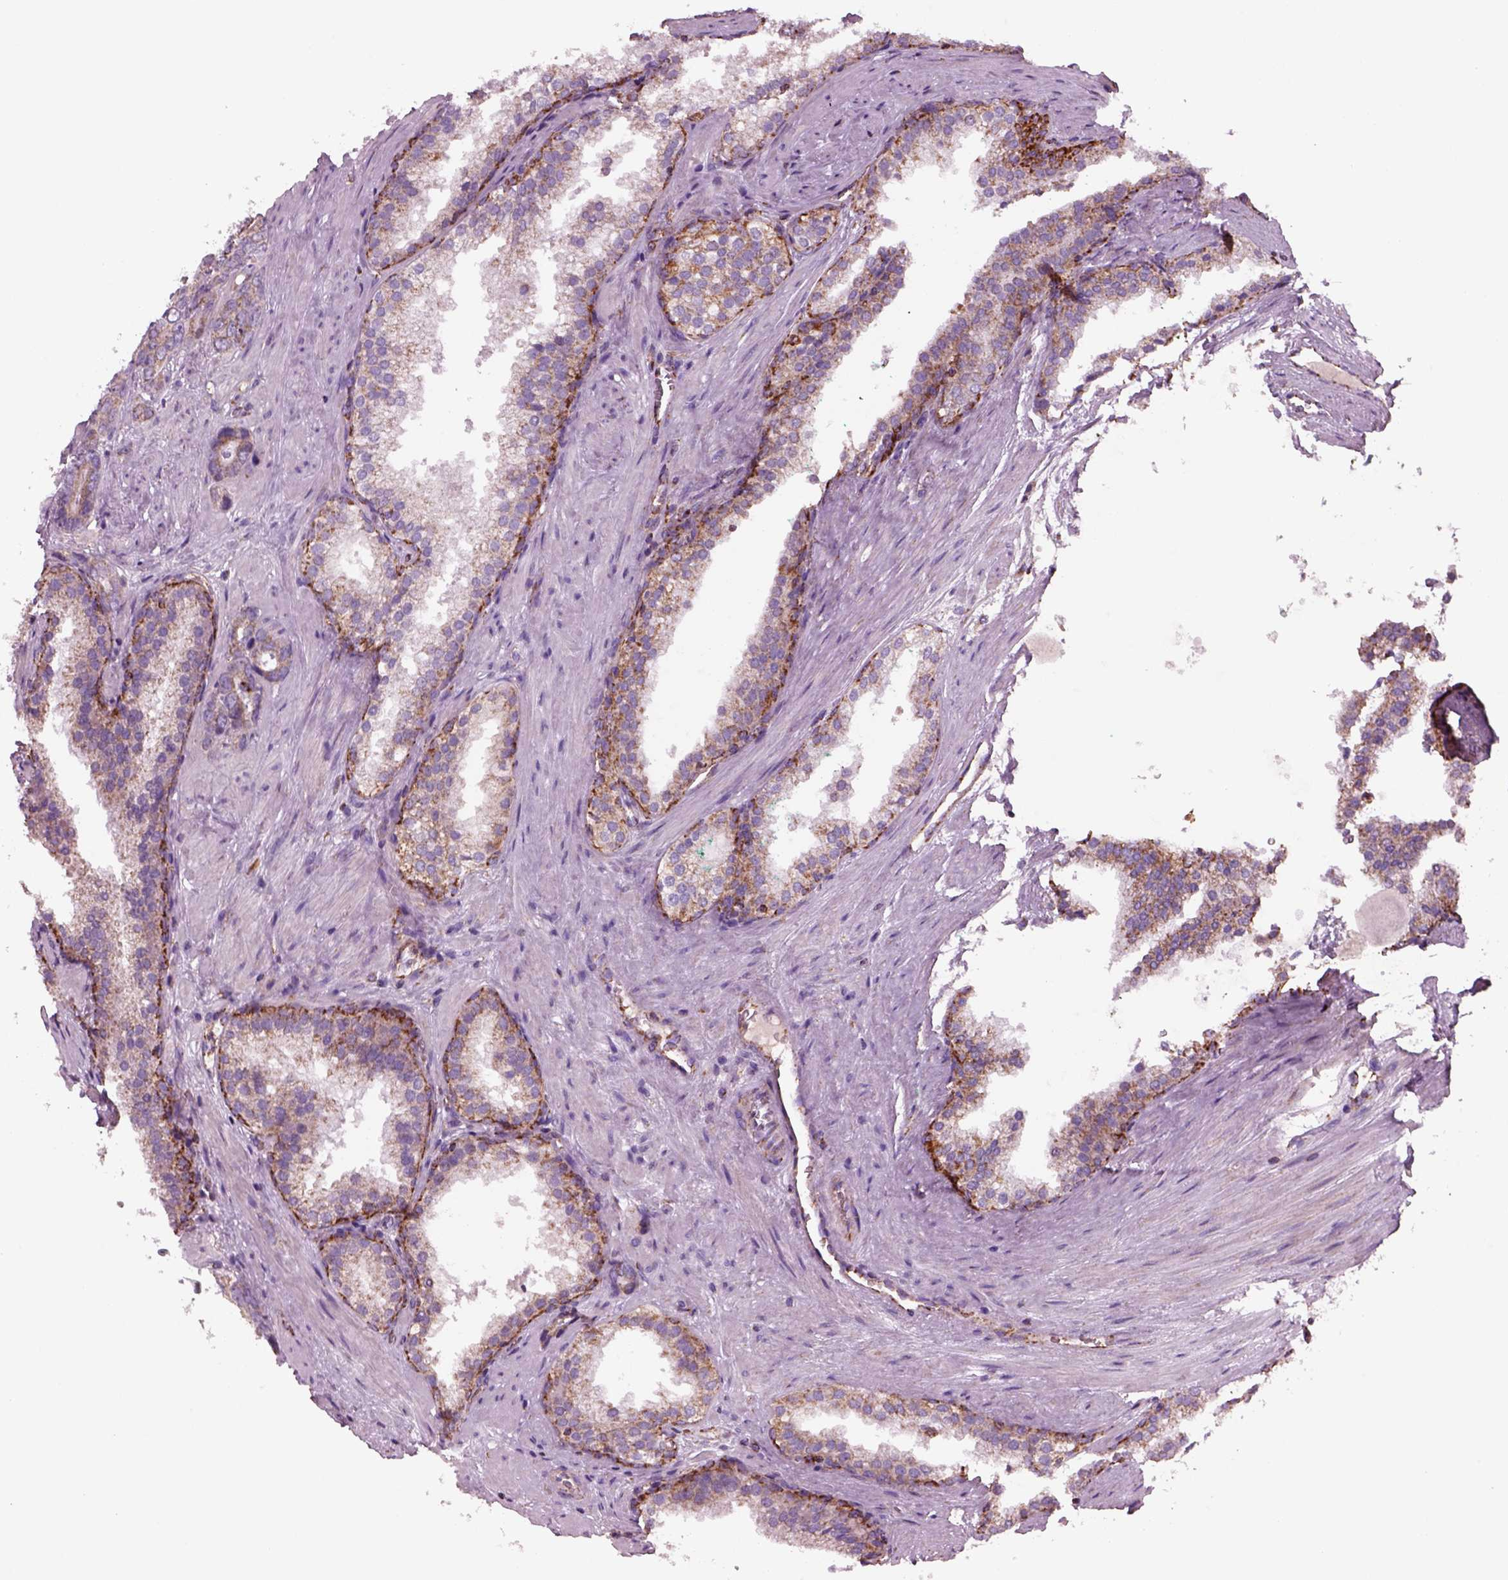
{"staining": {"intensity": "moderate", "quantity": ">75%", "location": "cytoplasmic/membranous"}, "tissue": "prostate cancer", "cell_type": "Tumor cells", "image_type": "cancer", "snomed": [{"axis": "morphology", "description": "Adenocarcinoma, Low grade"}, {"axis": "topography", "description": "Prostate"}], "caption": "Protein staining exhibits moderate cytoplasmic/membranous expression in about >75% of tumor cells in low-grade adenocarcinoma (prostate).", "gene": "SLC25A24", "patient": {"sex": "male", "age": 60}}